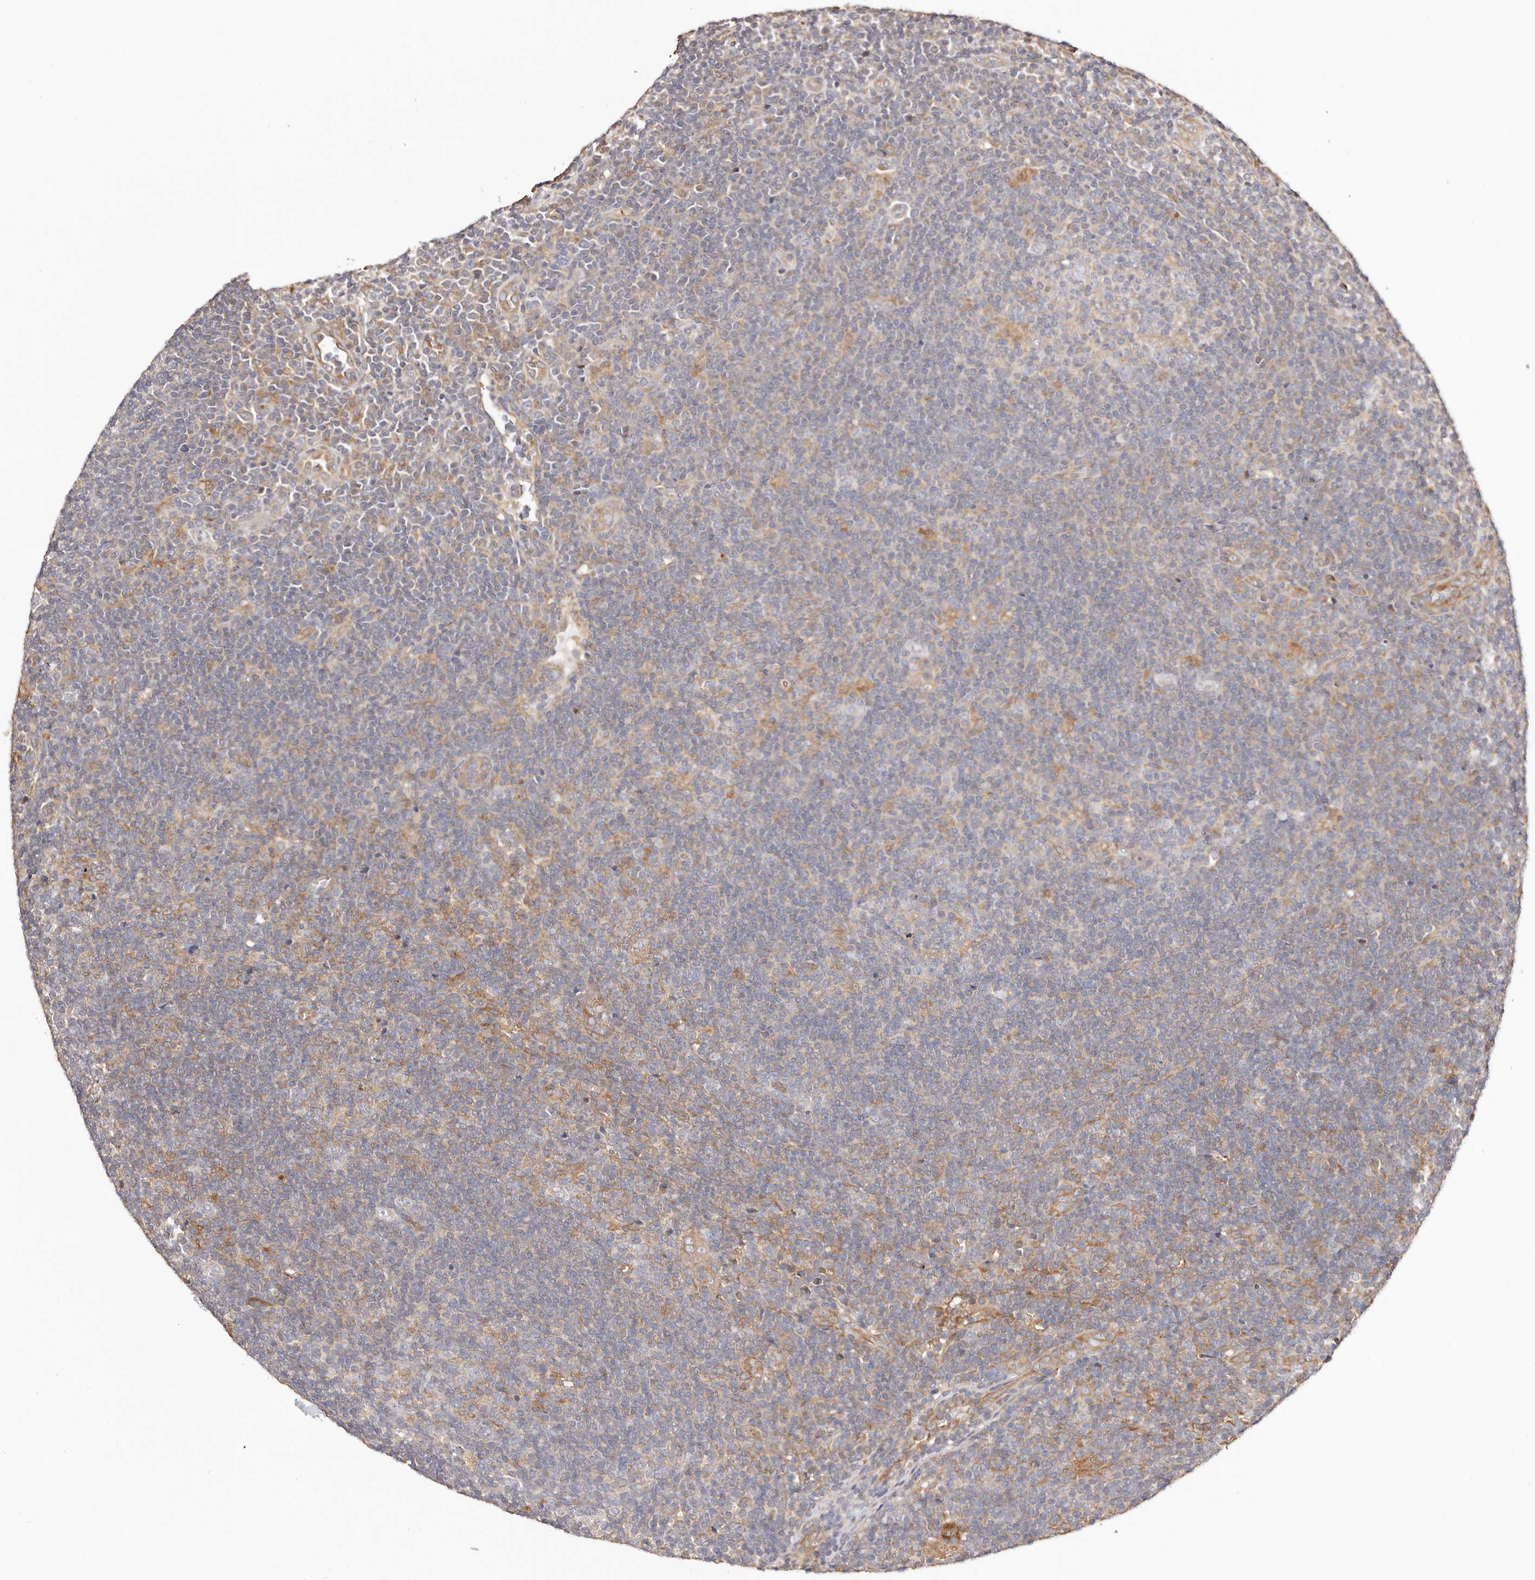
{"staining": {"intensity": "negative", "quantity": "none", "location": "none"}, "tissue": "lymphoma", "cell_type": "Tumor cells", "image_type": "cancer", "snomed": [{"axis": "morphology", "description": "Hodgkin's disease, NOS"}, {"axis": "topography", "description": "Lymph node"}], "caption": "Protein analysis of Hodgkin's disease exhibits no significant expression in tumor cells.", "gene": "MAPK1", "patient": {"sex": "female", "age": 57}}